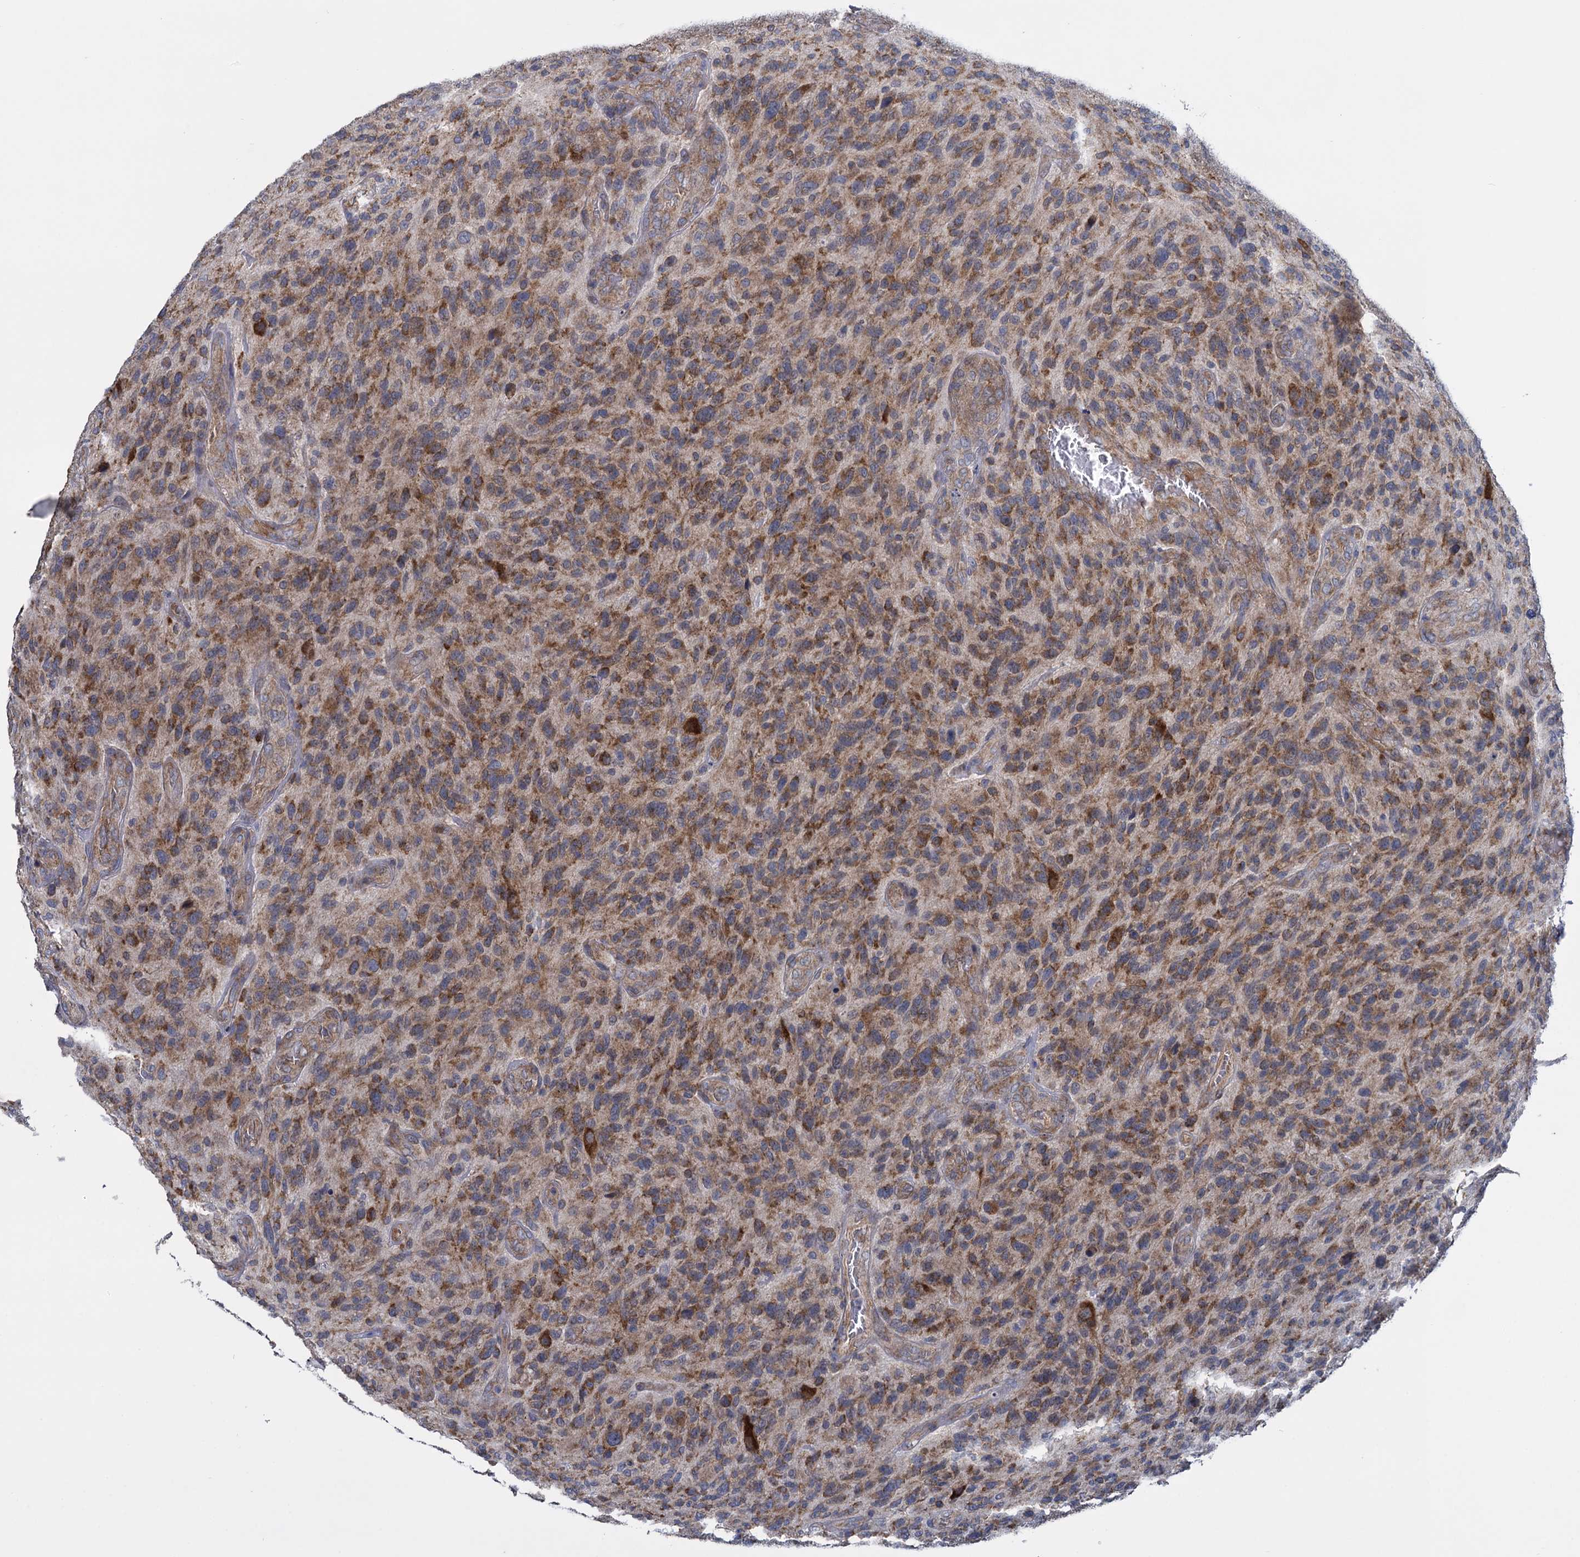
{"staining": {"intensity": "moderate", "quantity": ">75%", "location": "cytoplasmic/membranous"}, "tissue": "glioma", "cell_type": "Tumor cells", "image_type": "cancer", "snomed": [{"axis": "morphology", "description": "Glioma, malignant, High grade"}, {"axis": "topography", "description": "Brain"}], "caption": "IHC of malignant glioma (high-grade) demonstrates medium levels of moderate cytoplasmic/membranous expression in about >75% of tumor cells. The protein is stained brown, and the nuclei are stained in blue (DAB (3,3'-diaminobenzidine) IHC with brightfield microscopy, high magnification).", "gene": "GSTM2", "patient": {"sex": "male", "age": 47}}